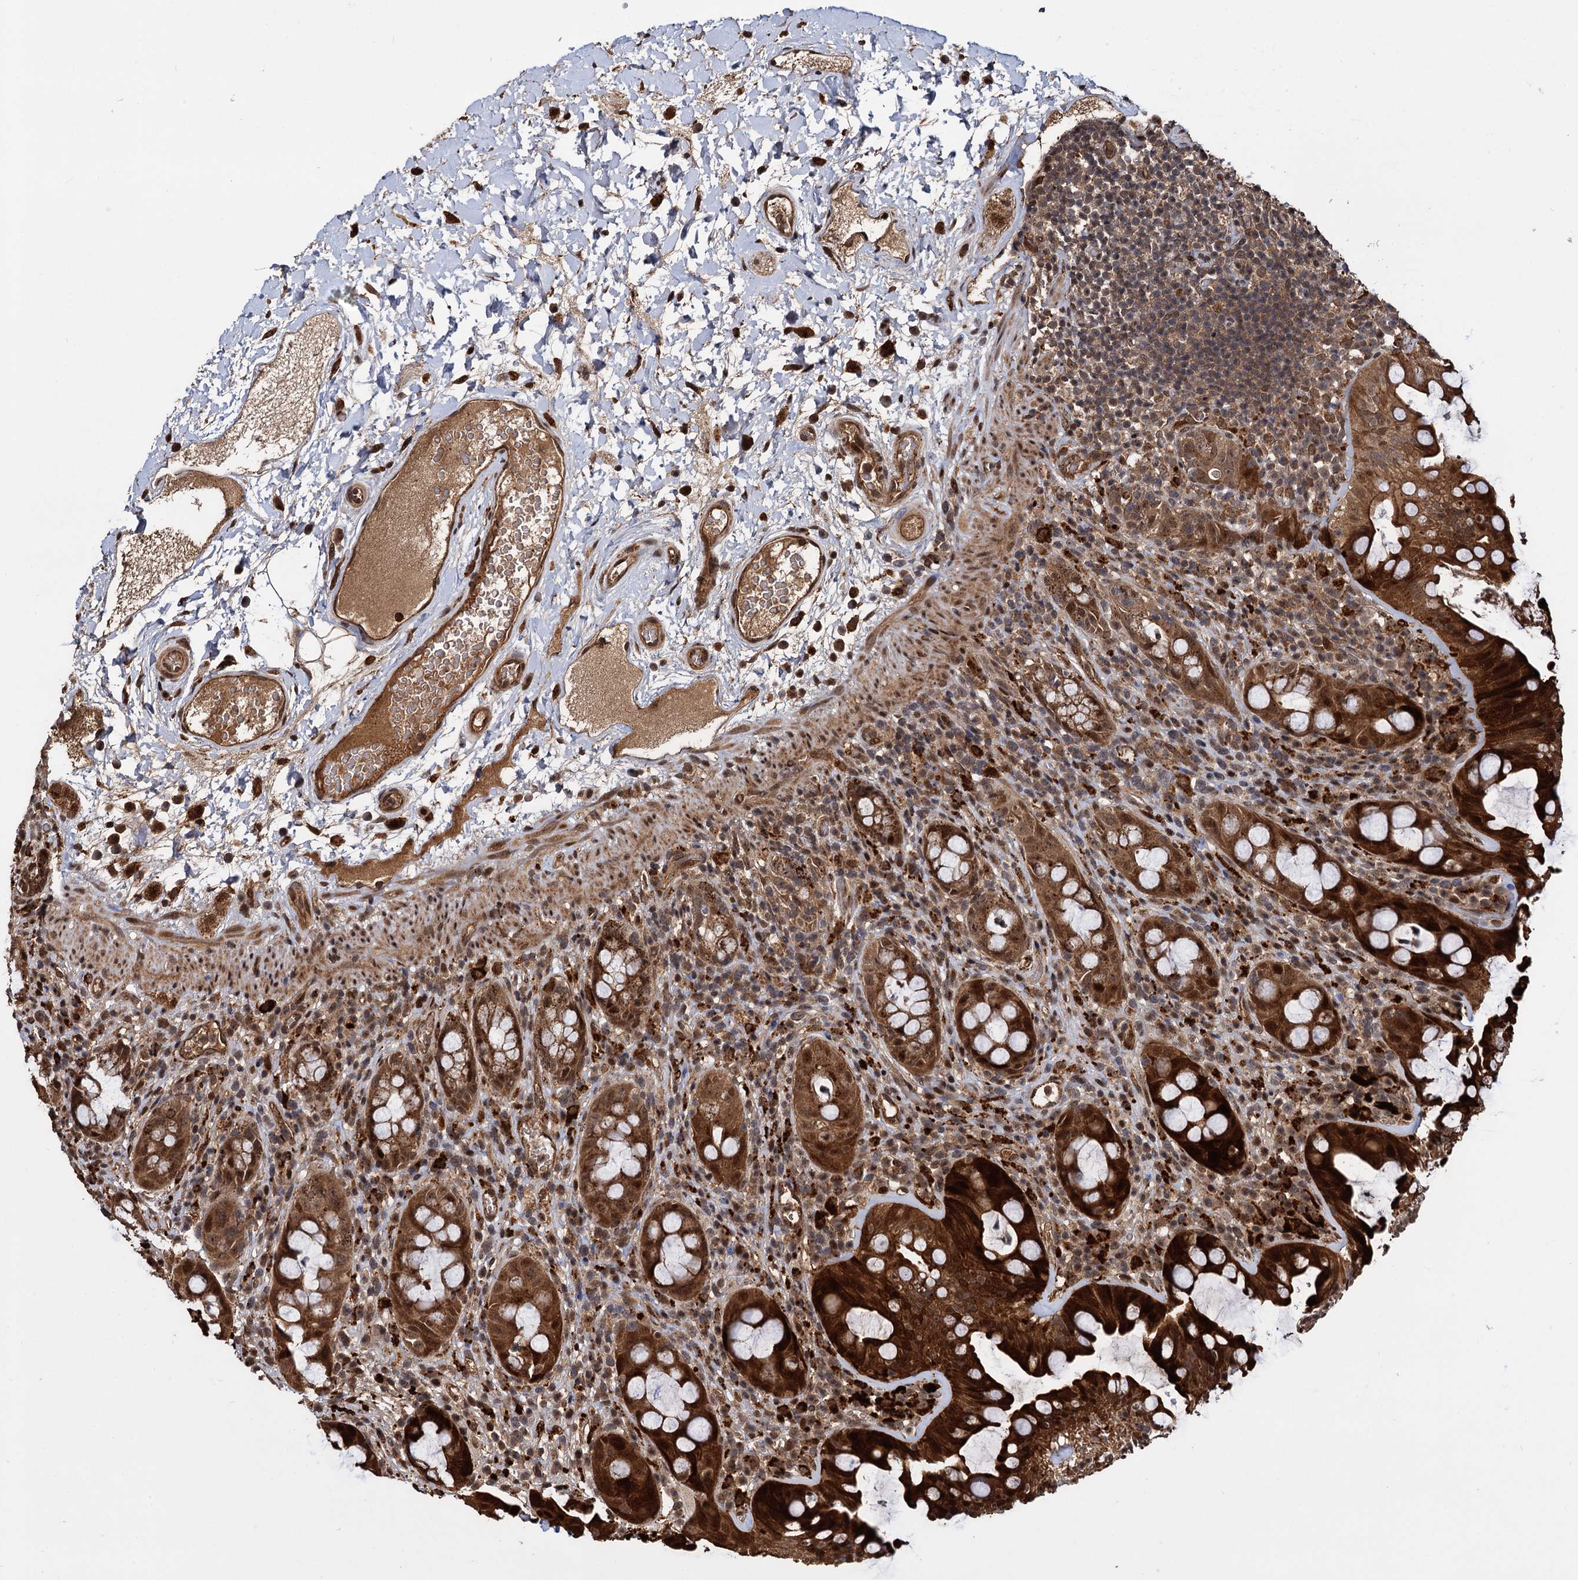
{"staining": {"intensity": "strong", "quantity": ">75%", "location": "cytoplasmic/membranous,nuclear"}, "tissue": "rectum", "cell_type": "Glandular cells", "image_type": "normal", "snomed": [{"axis": "morphology", "description": "Normal tissue, NOS"}, {"axis": "topography", "description": "Rectum"}], "caption": "Immunohistochemistry (IHC) histopathology image of unremarkable rectum: rectum stained using immunohistochemistry (IHC) exhibits high levels of strong protein expression localized specifically in the cytoplasmic/membranous,nuclear of glandular cells, appearing as a cytoplasmic/membranous,nuclear brown color.", "gene": "CEP192", "patient": {"sex": "female", "age": 57}}